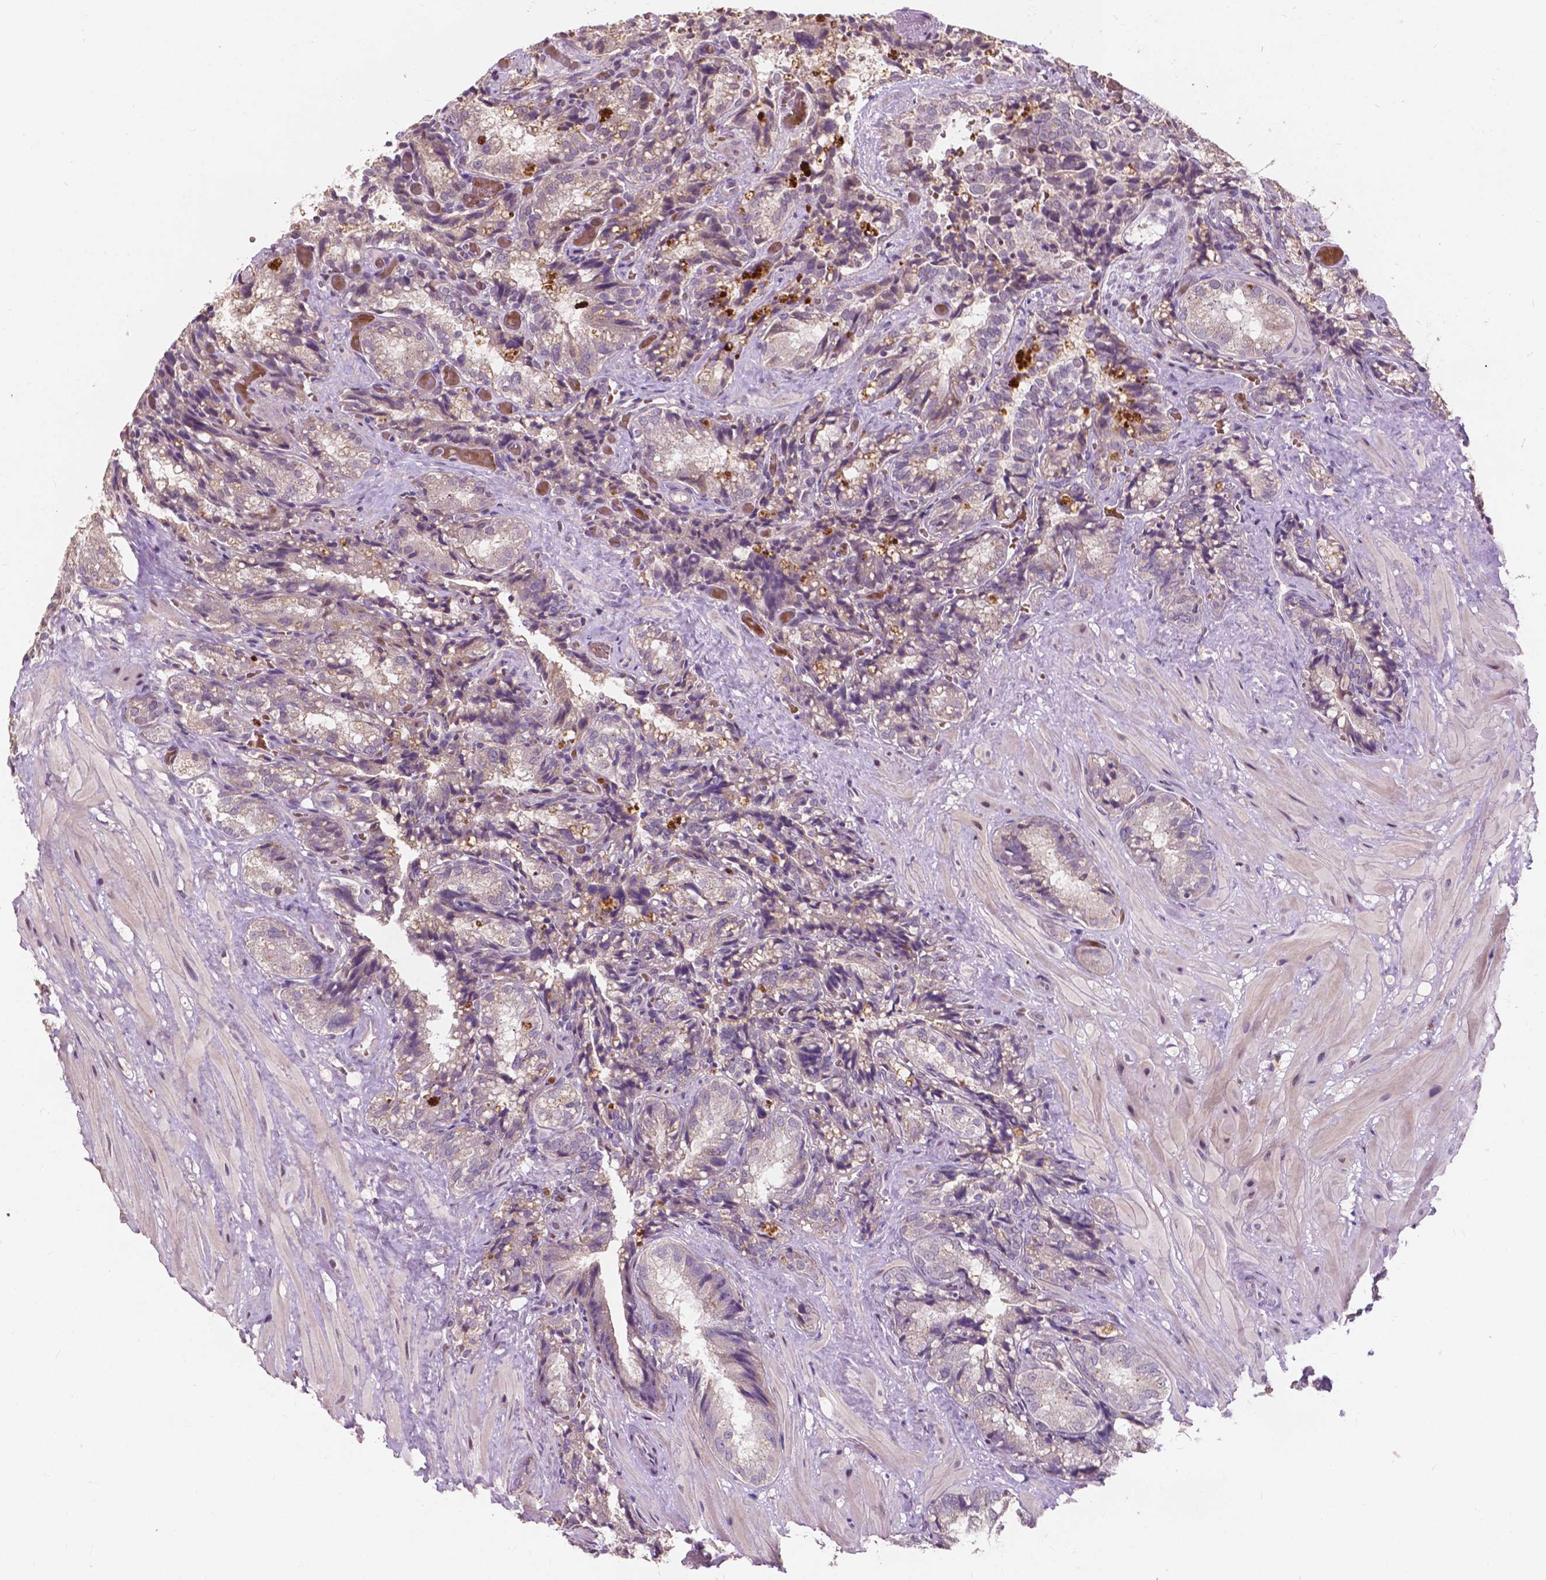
{"staining": {"intensity": "weak", "quantity": "<25%", "location": "cytoplasmic/membranous"}, "tissue": "seminal vesicle", "cell_type": "Glandular cells", "image_type": "normal", "snomed": [{"axis": "morphology", "description": "Normal tissue, NOS"}, {"axis": "topography", "description": "Seminal veicle"}], "caption": "Human seminal vesicle stained for a protein using immunohistochemistry demonstrates no positivity in glandular cells.", "gene": "DUSP16", "patient": {"sex": "male", "age": 57}}